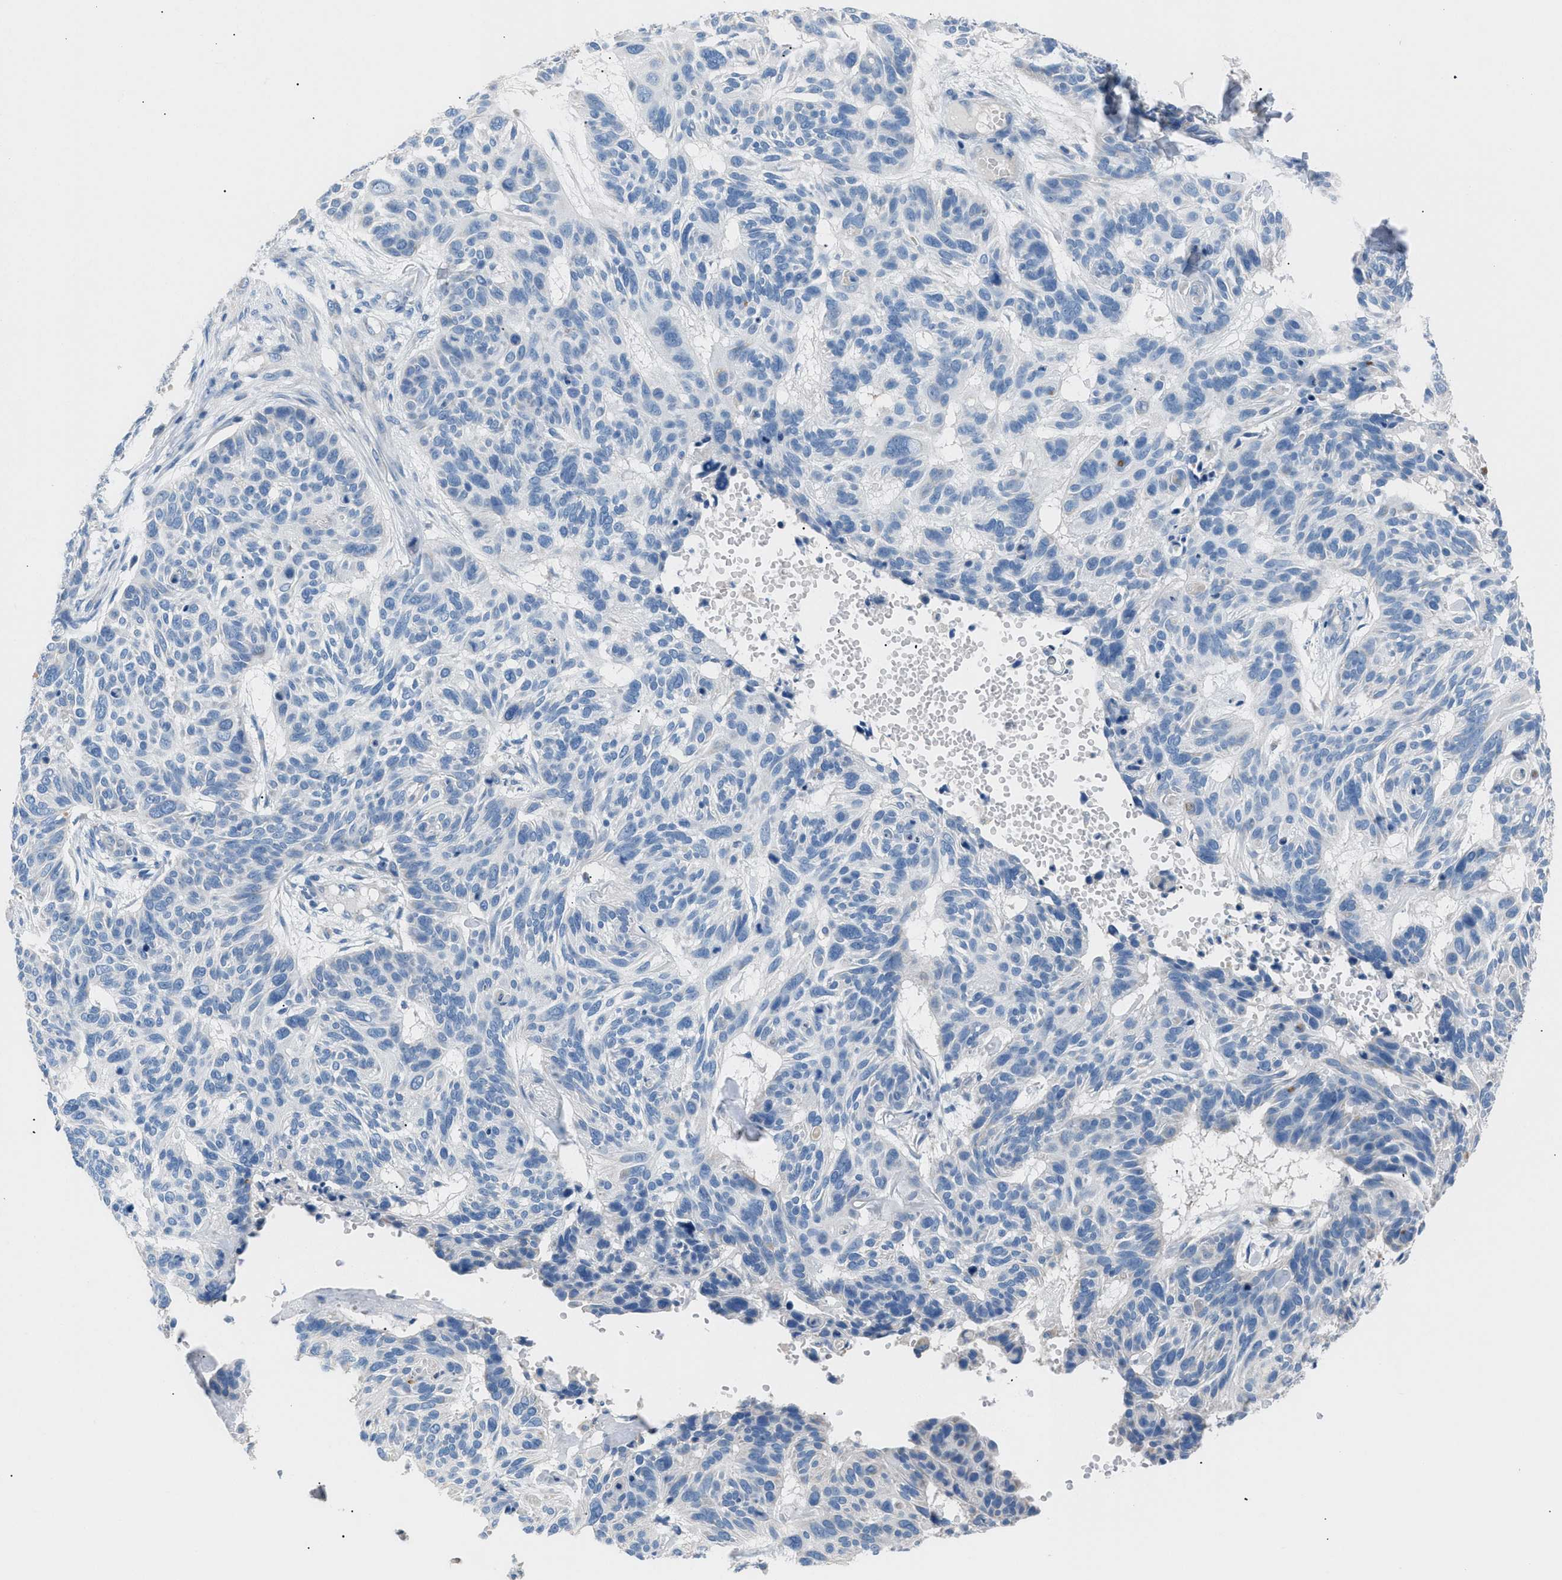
{"staining": {"intensity": "negative", "quantity": "none", "location": "none"}, "tissue": "skin cancer", "cell_type": "Tumor cells", "image_type": "cancer", "snomed": [{"axis": "morphology", "description": "Basal cell carcinoma"}, {"axis": "topography", "description": "Skin"}], "caption": "High power microscopy micrograph of an immunohistochemistry photomicrograph of skin cancer, revealing no significant expression in tumor cells. (DAB (3,3'-diaminobenzidine) immunohistochemistry (IHC) visualized using brightfield microscopy, high magnification).", "gene": "ILDR1", "patient": {"sex": "male", "age": 85}}